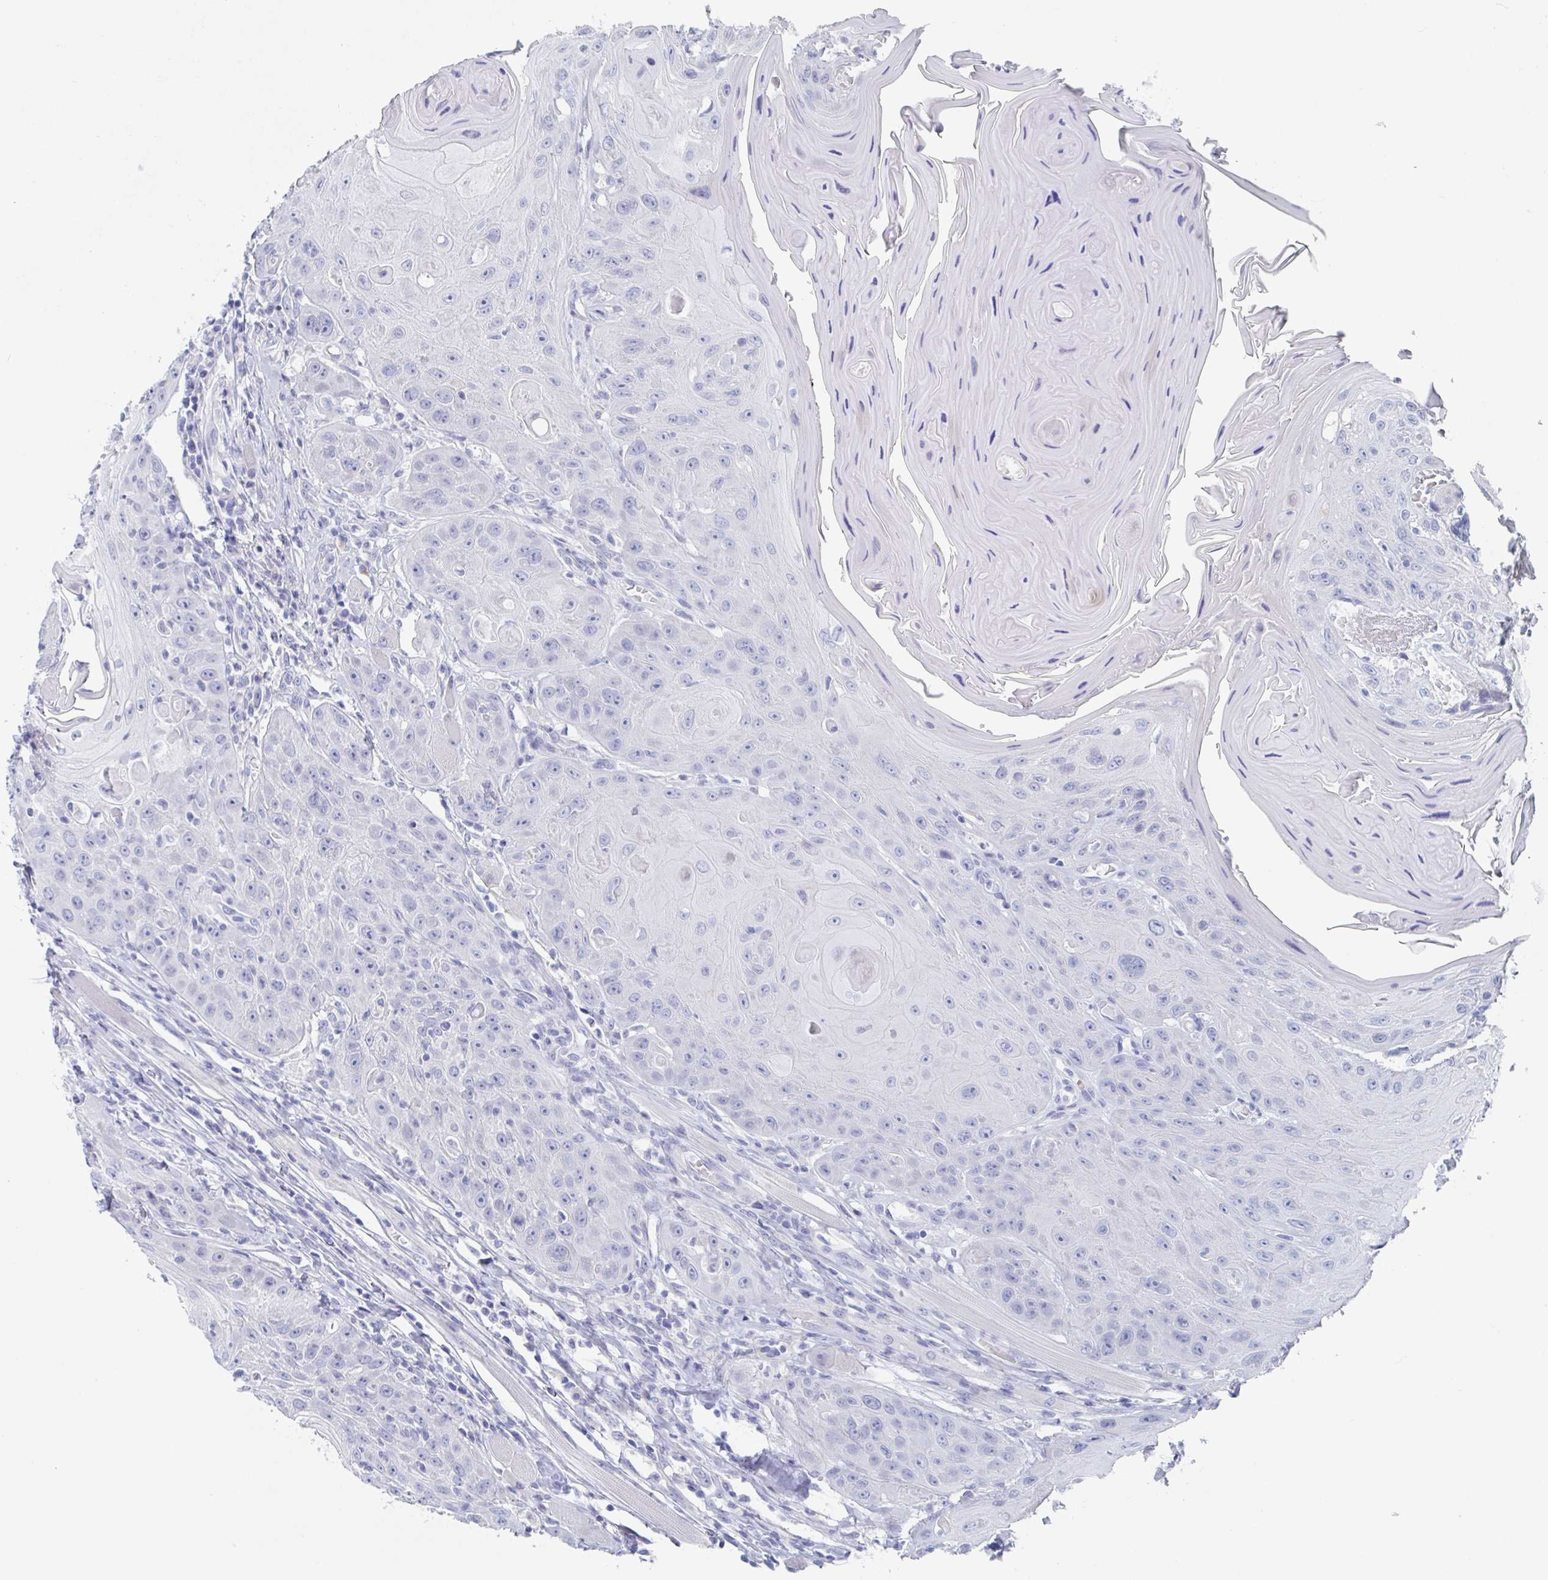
{"staining": {"intensity": "negative", "quantity": "none", "location": "none"}, "tissue": "head and neck cancer", "cell_type": "Tumor cells", "image_type": "cancer", "snomed": [{"axis": "morphology", "description": "Squamous cell carcinoma, NOS"}, {"axis": "topography", "description": "Head-Neck"}], "caption": "High power microscopy photomicrograph of an IHC photomicrograph of head and neck cancer, revealing no significant staining in tumor cells.", "gene": "NT5C3B", "patient": {"sex": "female", "age": 59}}